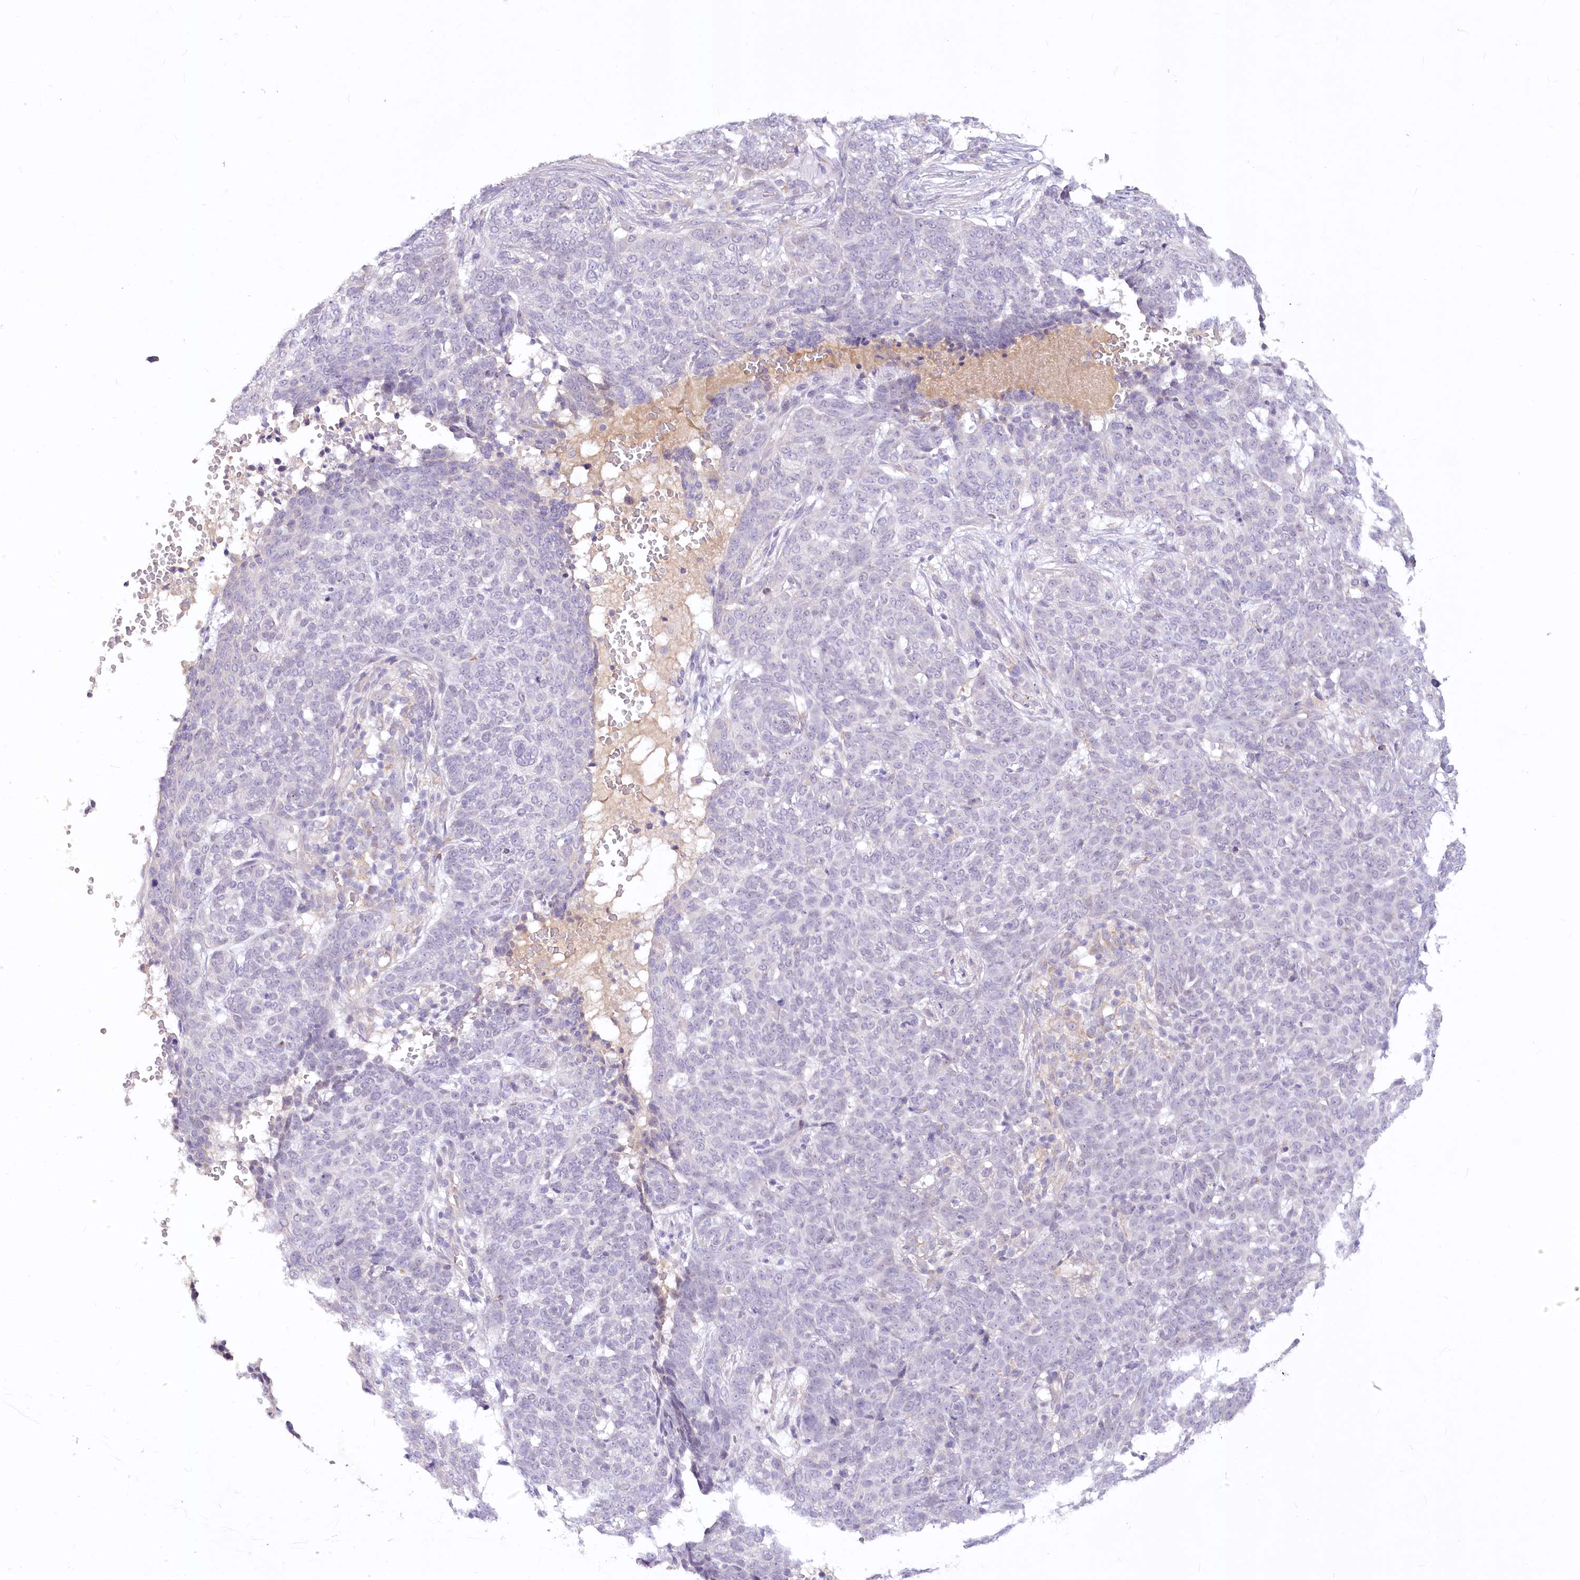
{"staining": {"intensity": "negative", "quantity": "none", "location": "none"}, "tissue": "skin cancer", "cell_type": "Tumor cells", "image_type": "cancer", "snomed": [{"axis": "morphology", "description": "Basal cell carcinoma"}, {"axis": "topography", "description": "Skin"}], "caption": "Human basal cell carcinoma (skin) stained for a protein using immunohistochemistry (IHC) demonstrates no positivity in tumor cells.", "gene": "EFHC2", "patient": {"sex": "male", "age": 85}}